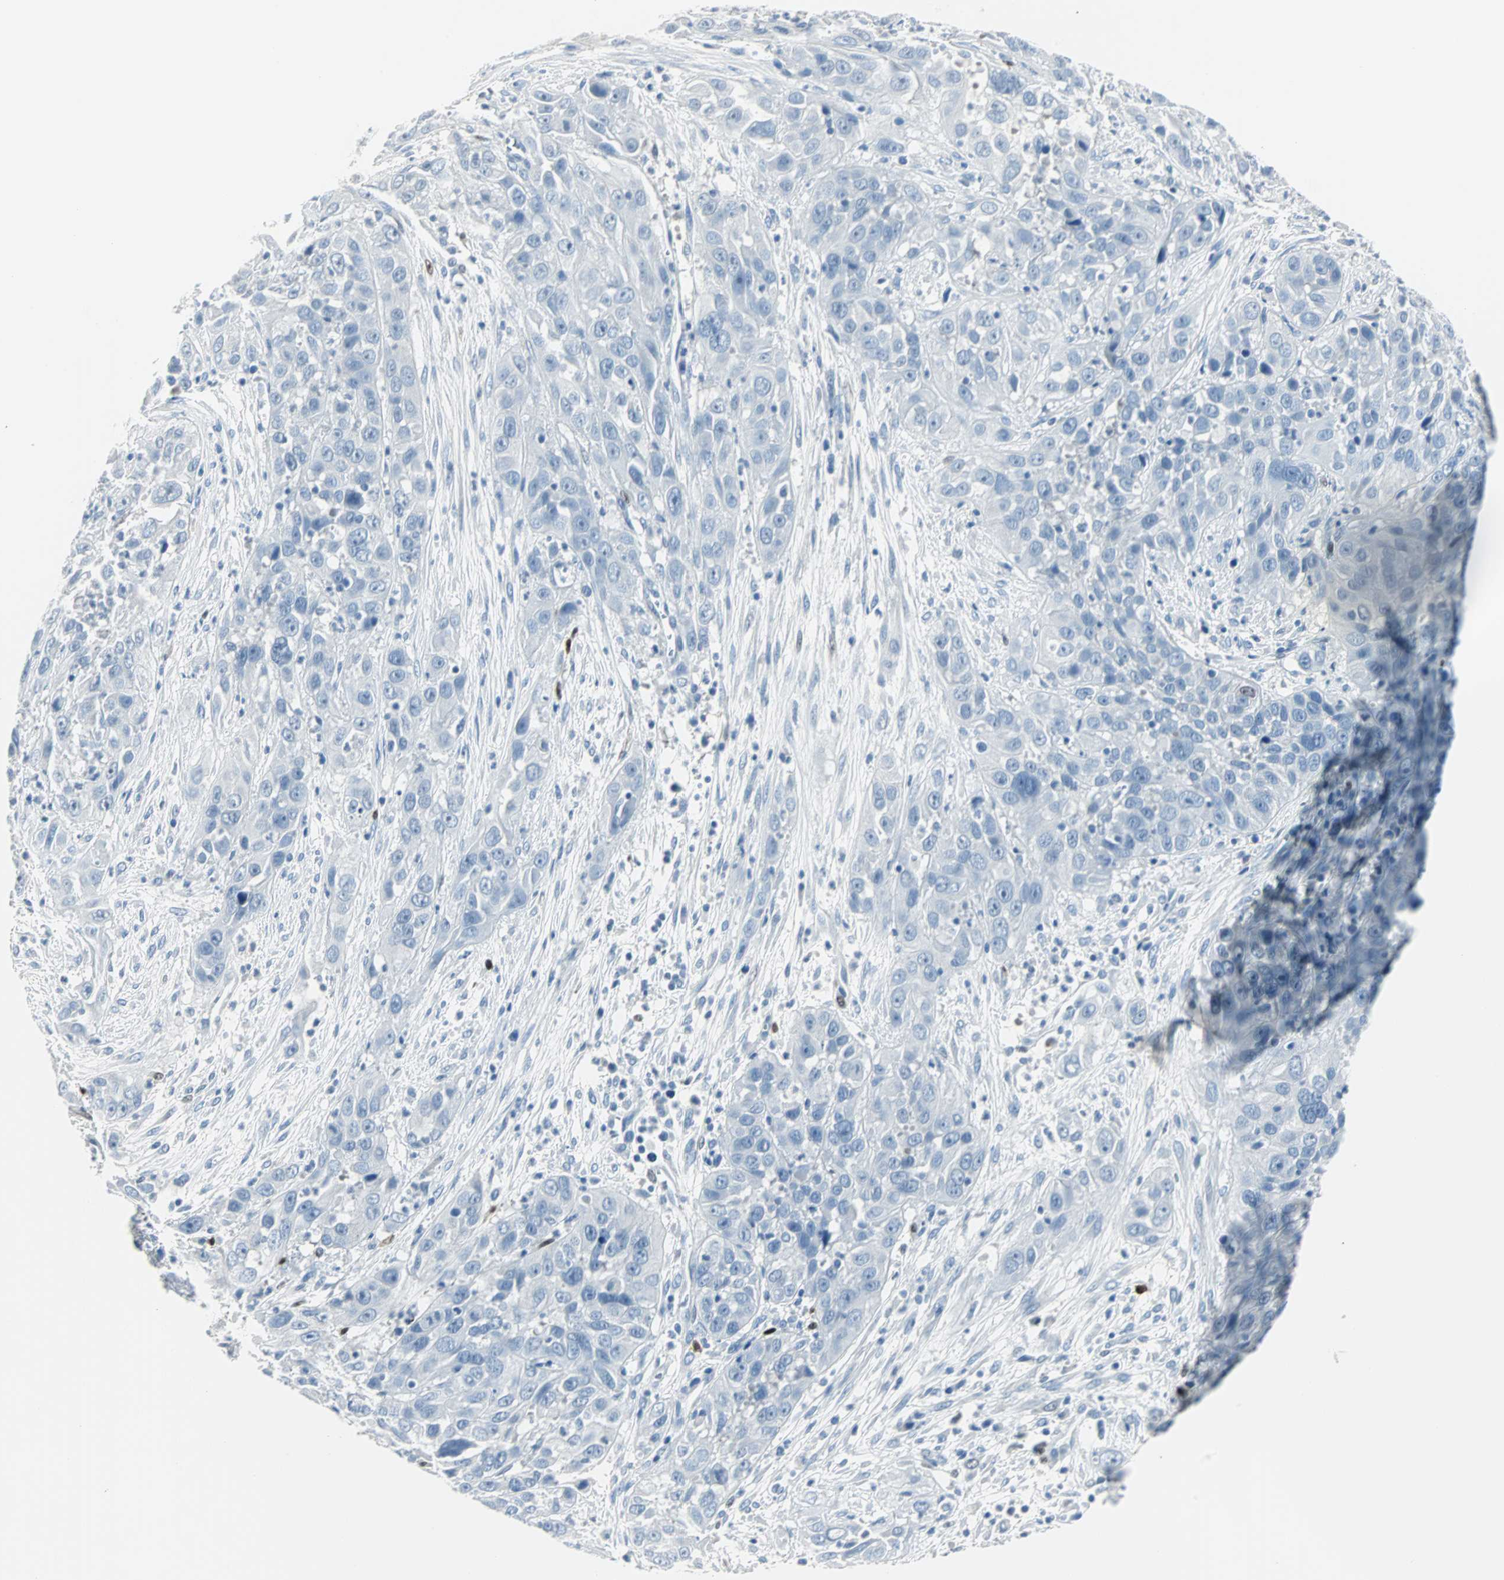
{"staining": {"intensity": "negative", "quantity": "none", "location": "none"}, "tissue": "cervical cancer", "cell_type": "Tumor cells", "image_type": "cancer", "snomed": [{"axis": "morphology", "description": "Squamous cell carcinoma, NOS"}, {"axis": "topography", "description": "Cervix"}], "caption": "Immunohistochemistry of human cervical squamous cell carcinoma displays no staining in tumor cells.", "gene": "IL33", "patient": {"sex": "female", "age": 32}}